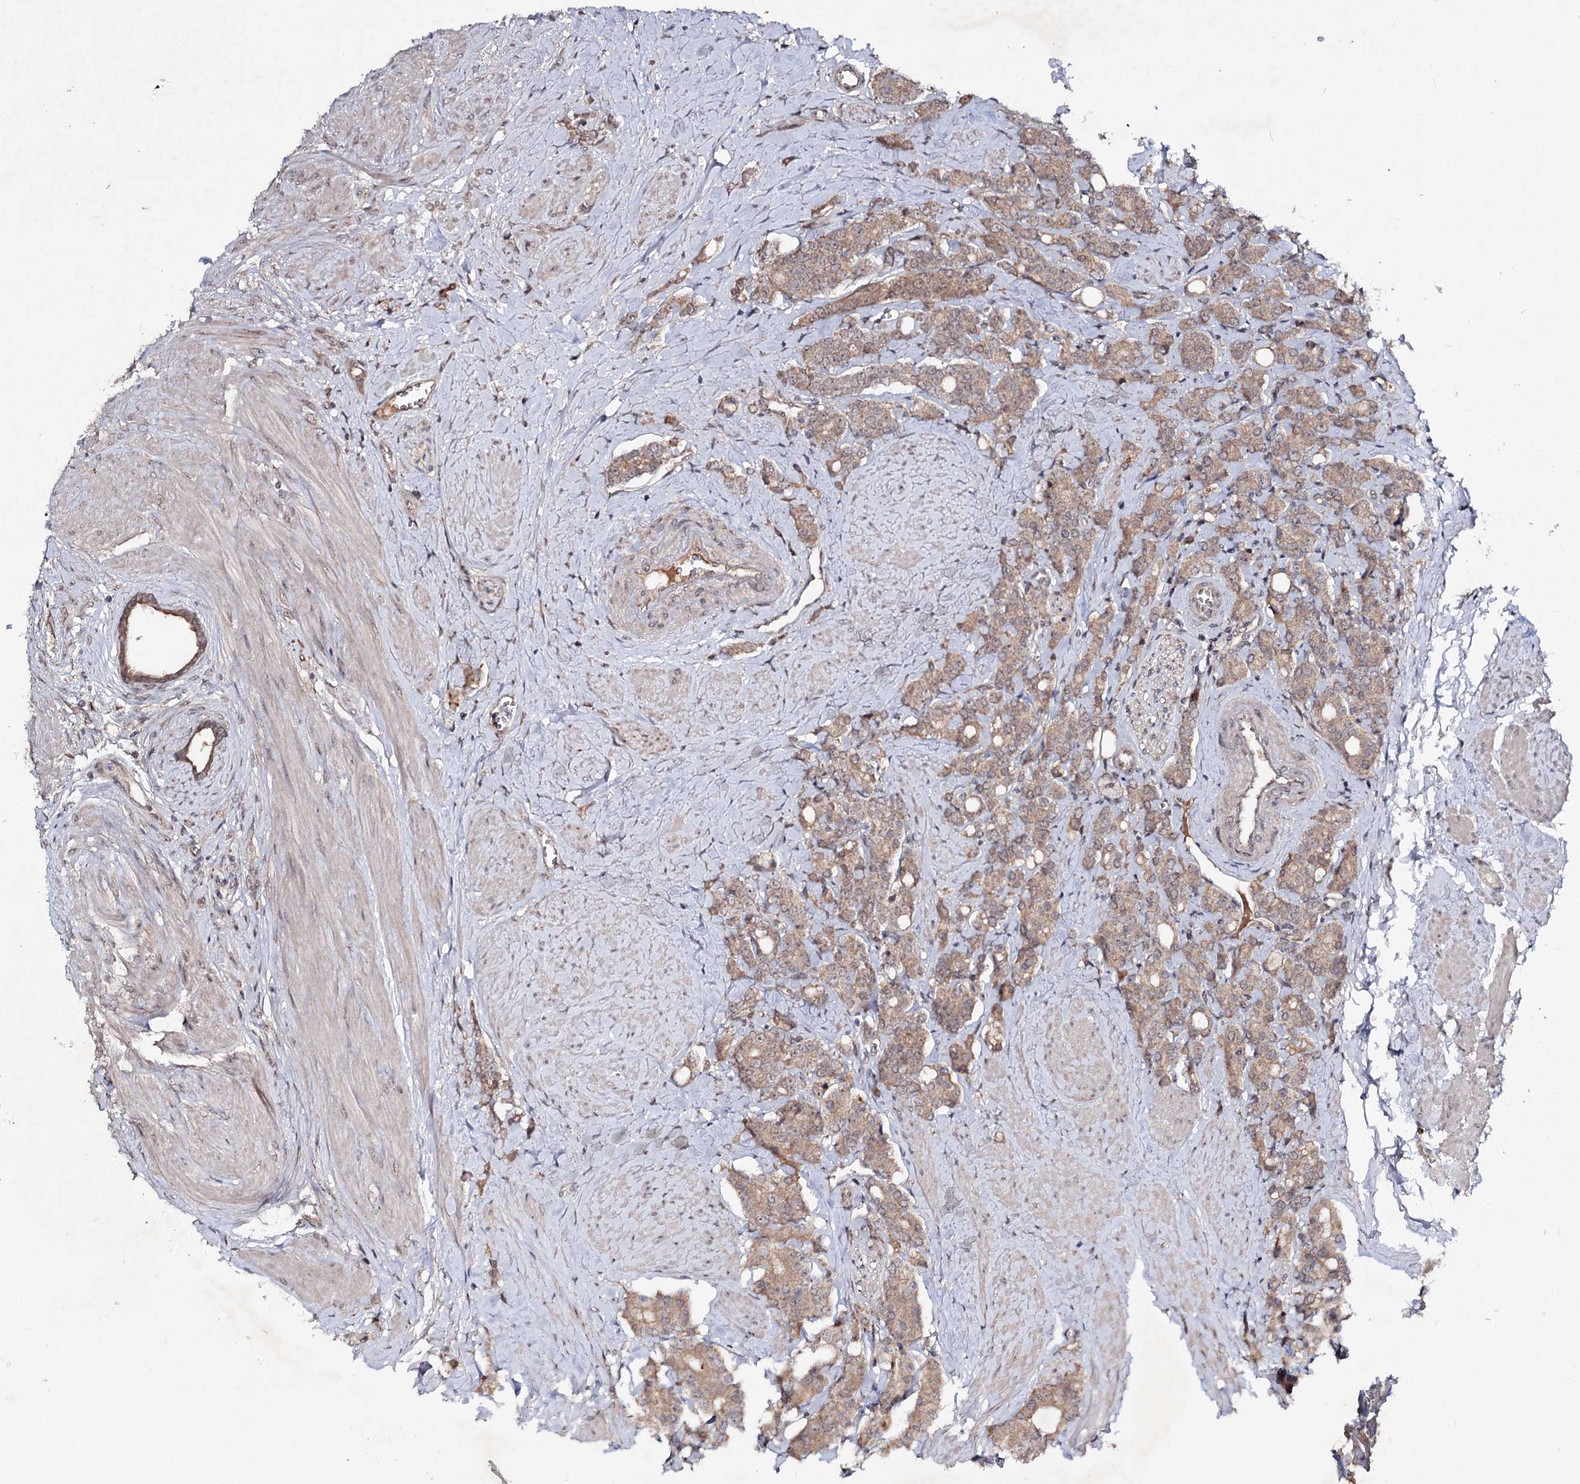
{"staining": {"intensity": "moderate", "quantity": ">75%", "location": "cytoplasmic/membranous"}, "tissue": "prostate cancer", "cell_type": "Tumor cells", "image_type": "cancer", "snomed": [{"axis": "morphology", "description": "Adenocarcinoma, High grade"}, {"axis": "topography", "description": "Prostate"}], "caption": "IHC of human prostate high-grade adenocarcinoma demonstrates medium levels of moderate cytoplasmic/membranous staining in about >75% of tumor cells.", "gene": "MSANTD2", "patient": {"sex": "male", "age": 62}}